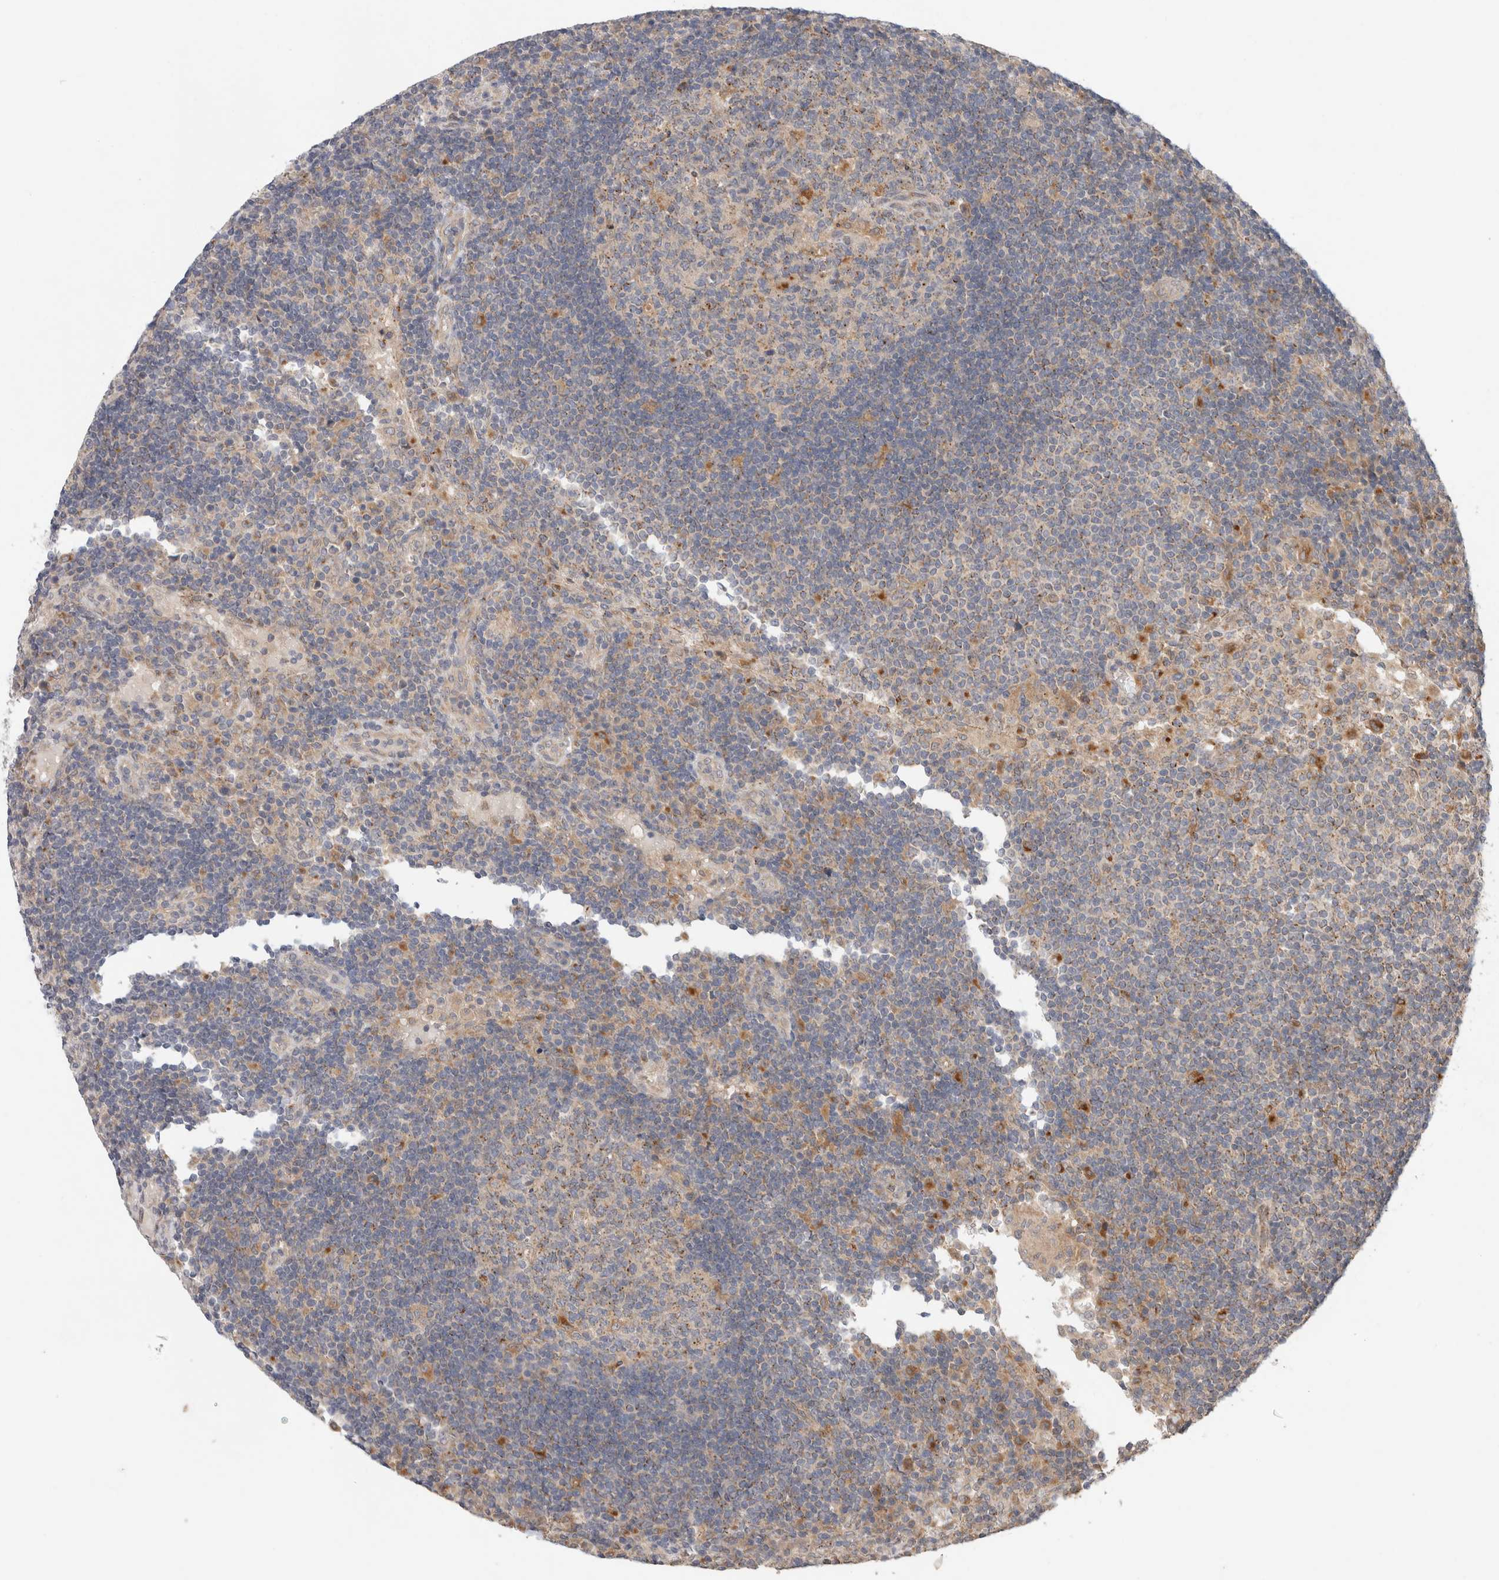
{"staining": {"intensity": "moderate", "quantity": "<25%", "location": "cytoplasmic/membranous"}, "tissue": "lymph node", "cell_type": "Germinal center cells", "image_type": "normal", "snomed": [{"axis": "morphology", "description": "Normal tissue, NOS"}, {"axis": "topography", "description": "Lymph node"}], "caption": "Immunohistochemical staining of unremarkable human lymph node reveals moderate cytoplasmic/membranous protein expression in about <25% of germinal center cells. The staining was performed using DAB (3,3'-diaminobenzidine) to visualize the protein expression in brown, while the nuclei were stained in blue with hematoxylin (Magnification: 20x).", "gene": "SGK1", "patient": {"sex": "female", "age": 53}}